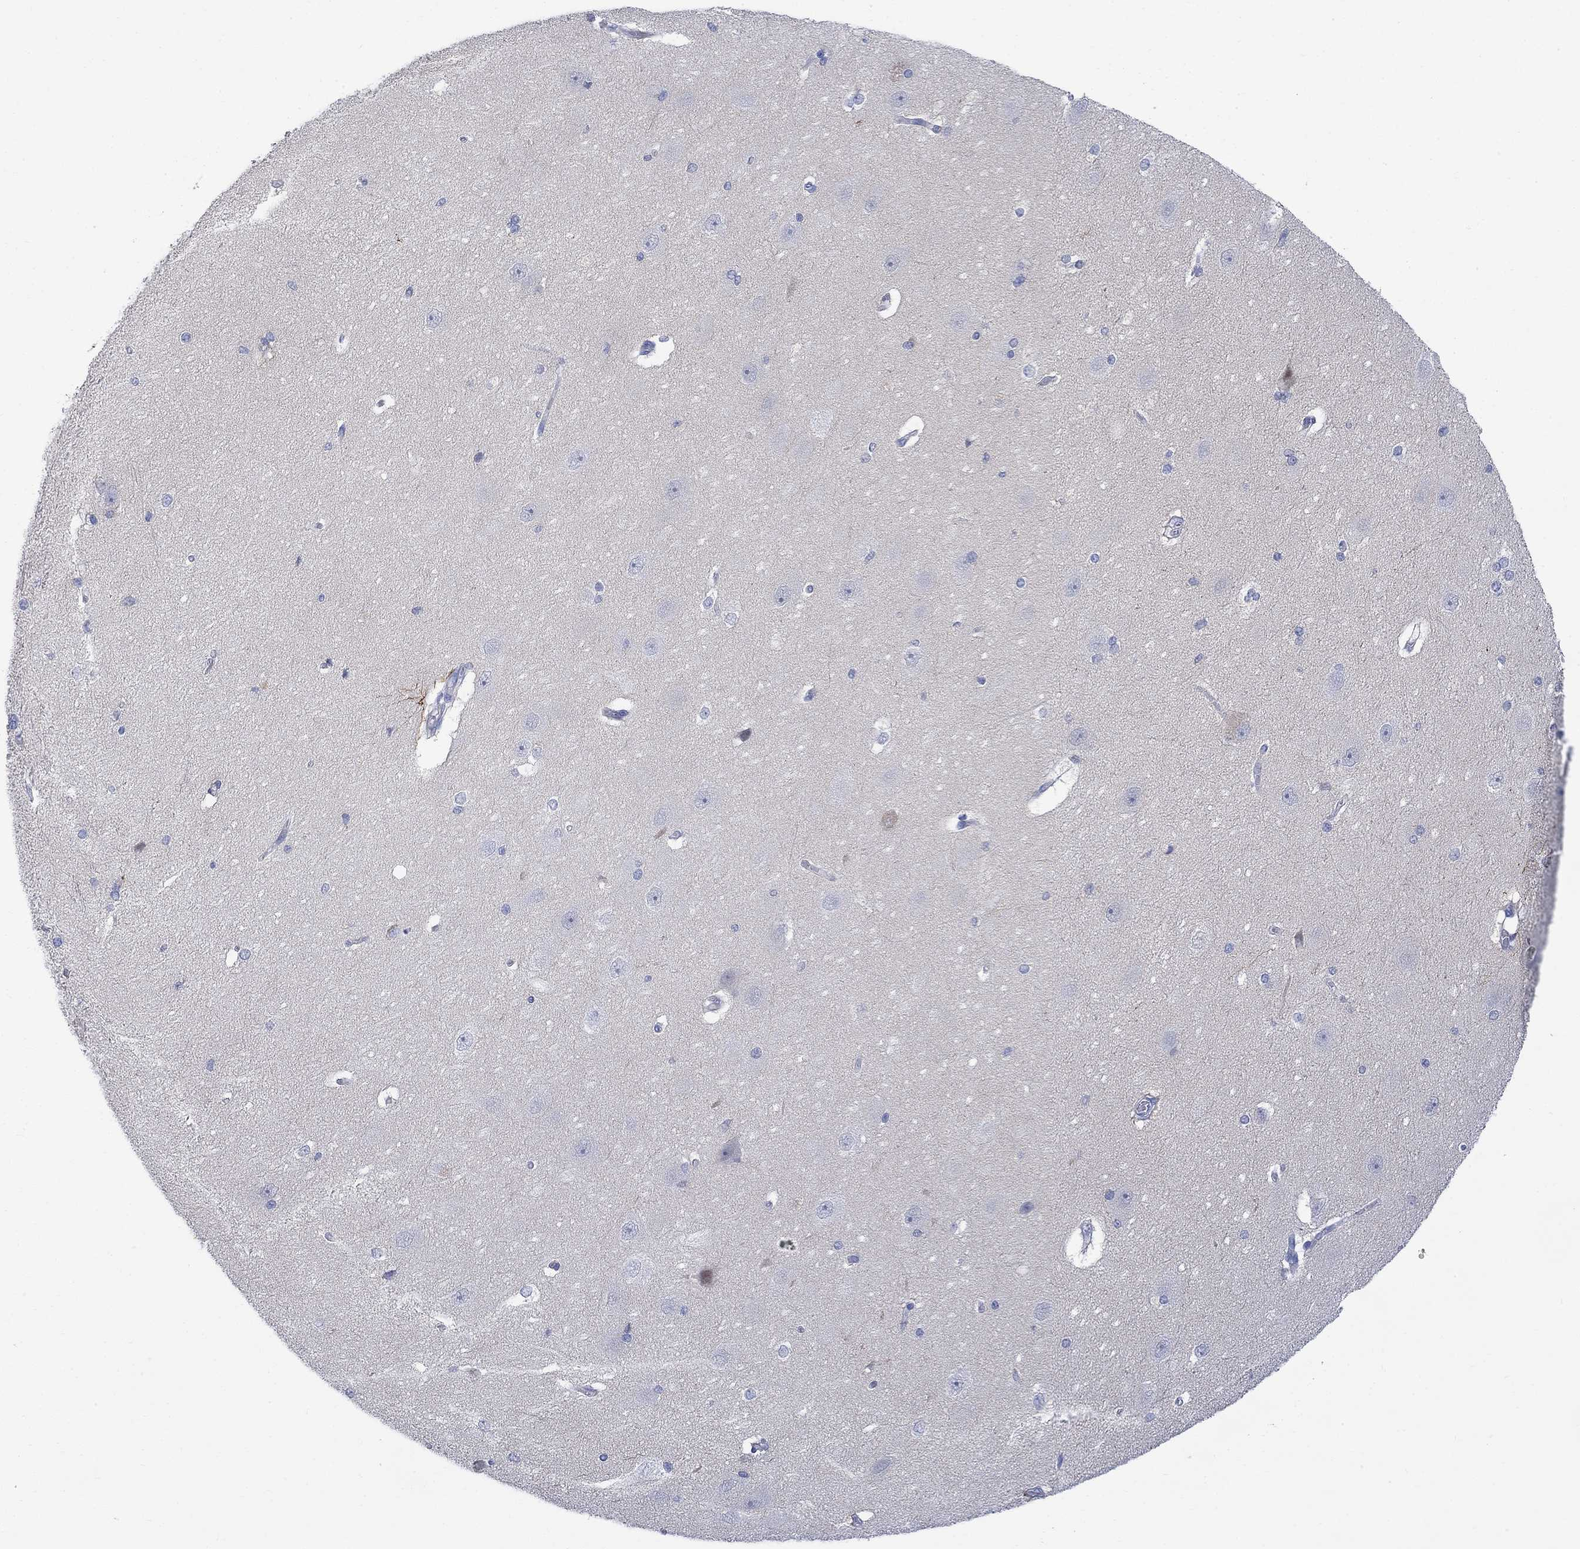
{"staining": {"intensity": "negative", "quantity": "none", "location": "none"}, "tissue": "hippocampus", "cell_type": "Glial cells", "image_type": "normal", "snomed": [{"axis": "morphology", "description": "Normal tissue, NOS"}, {"axis": "topography", "description": "Cerebral cortex"}, {"axis": "topography", "description": "Hippocampus"}], "caption": "Image shows no significant protein expression in glial cells of normal hippocampus.", "gene": "ARSK", "patient": {"sex": "female", "age": 19}}